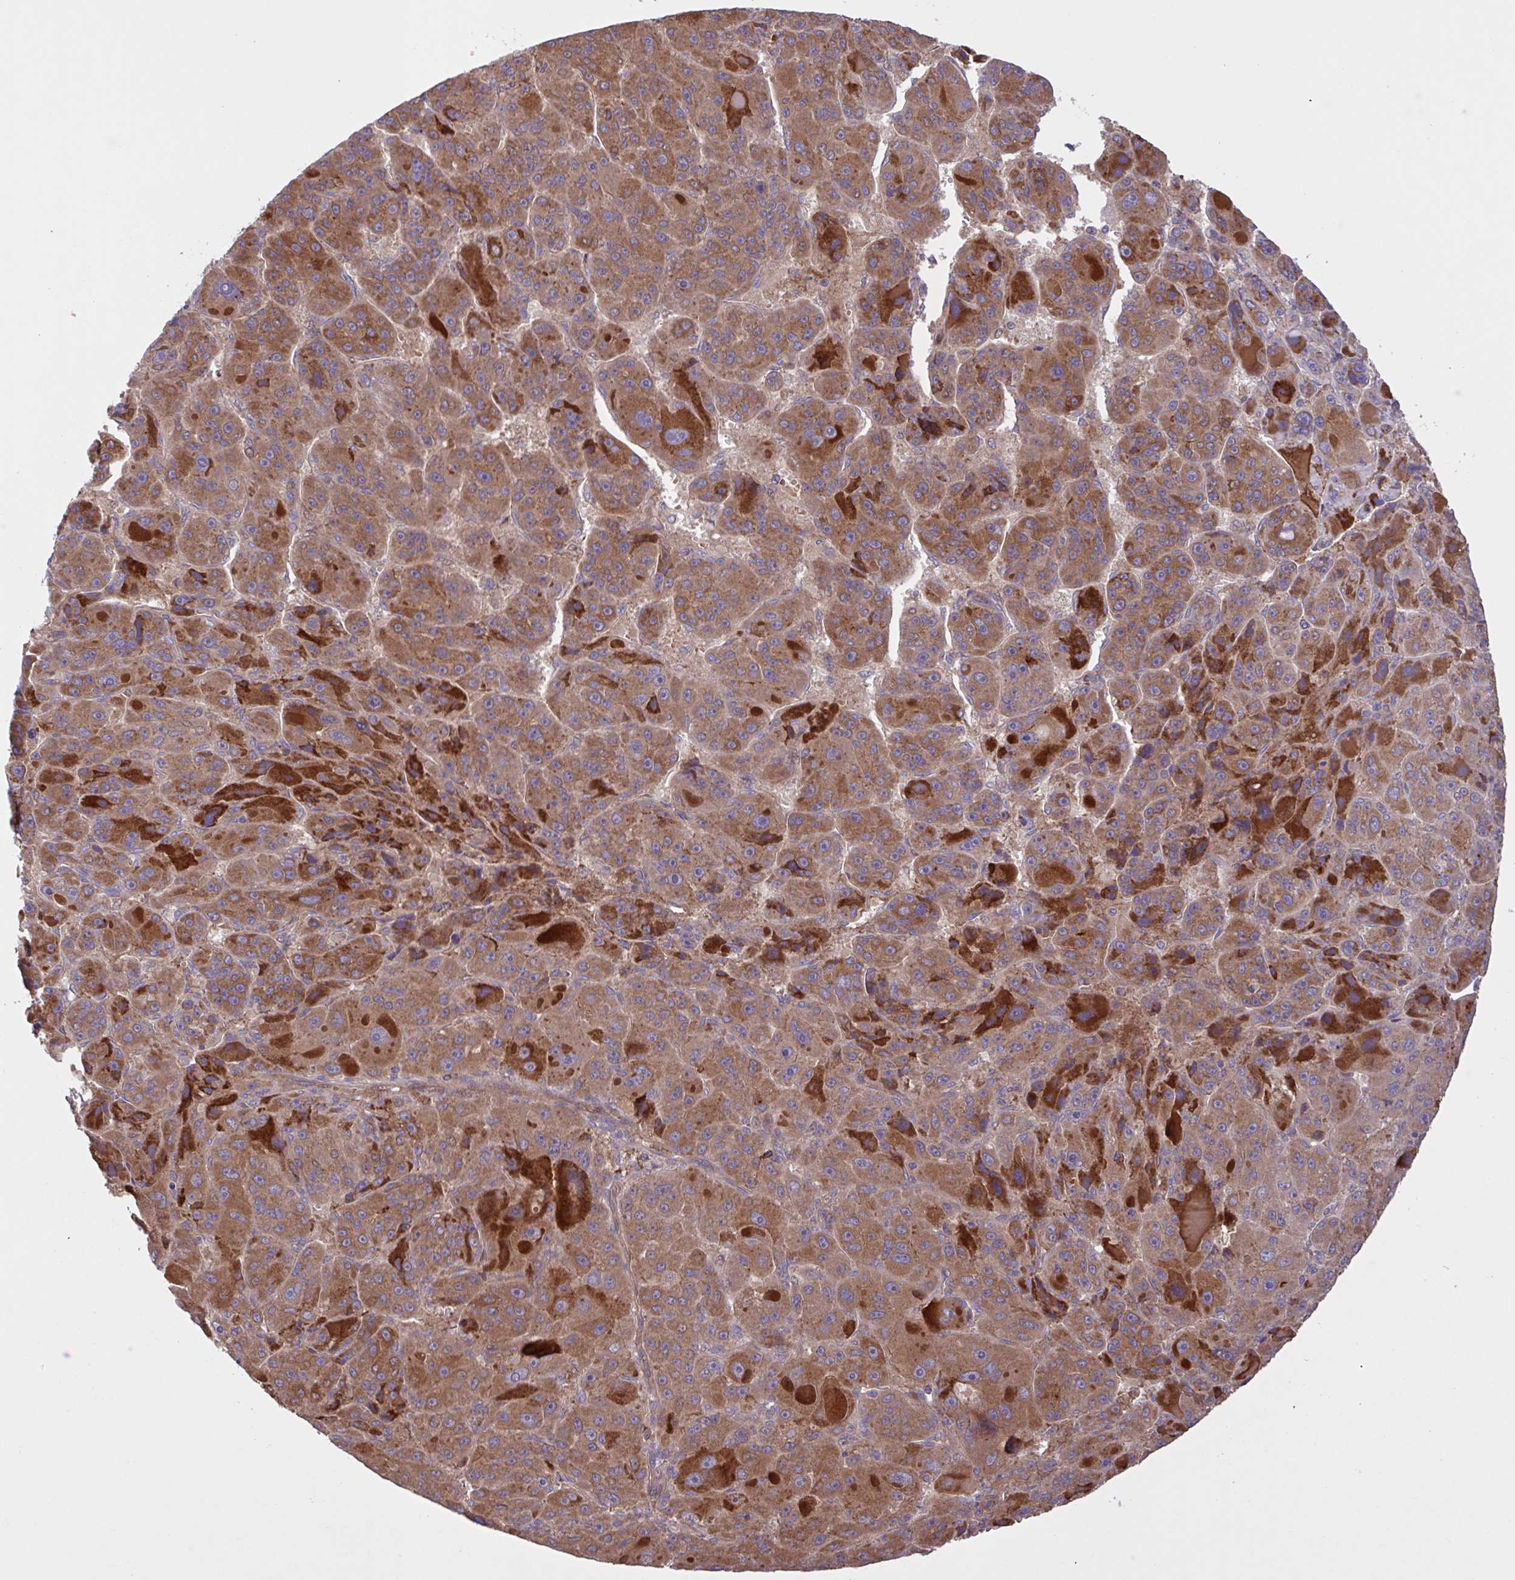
{"staining": {"intensity": "moderate", "quantity": ">75%", "location": "cytoplasmic/membranous"}, "tissue": "liver cancer", "cell_type": "Tumor cells", "image_type": "cancer", "snomed": [{"axis": "morphology", "description": "Carcinoma, Hepatocellular, NOS"}, {"axis": "topography", "description": "Liver"}], "caption": "DAB (3,3'-diaminobenzidine) immunohistochemical staining of human liver hepatocellular carcinoma reveals moderate cytoplasmic/membranous protein staining in approximately >75% of tumor cells.", "gene": "INTS10", "patient": {"sex": "male", "age": 76}}